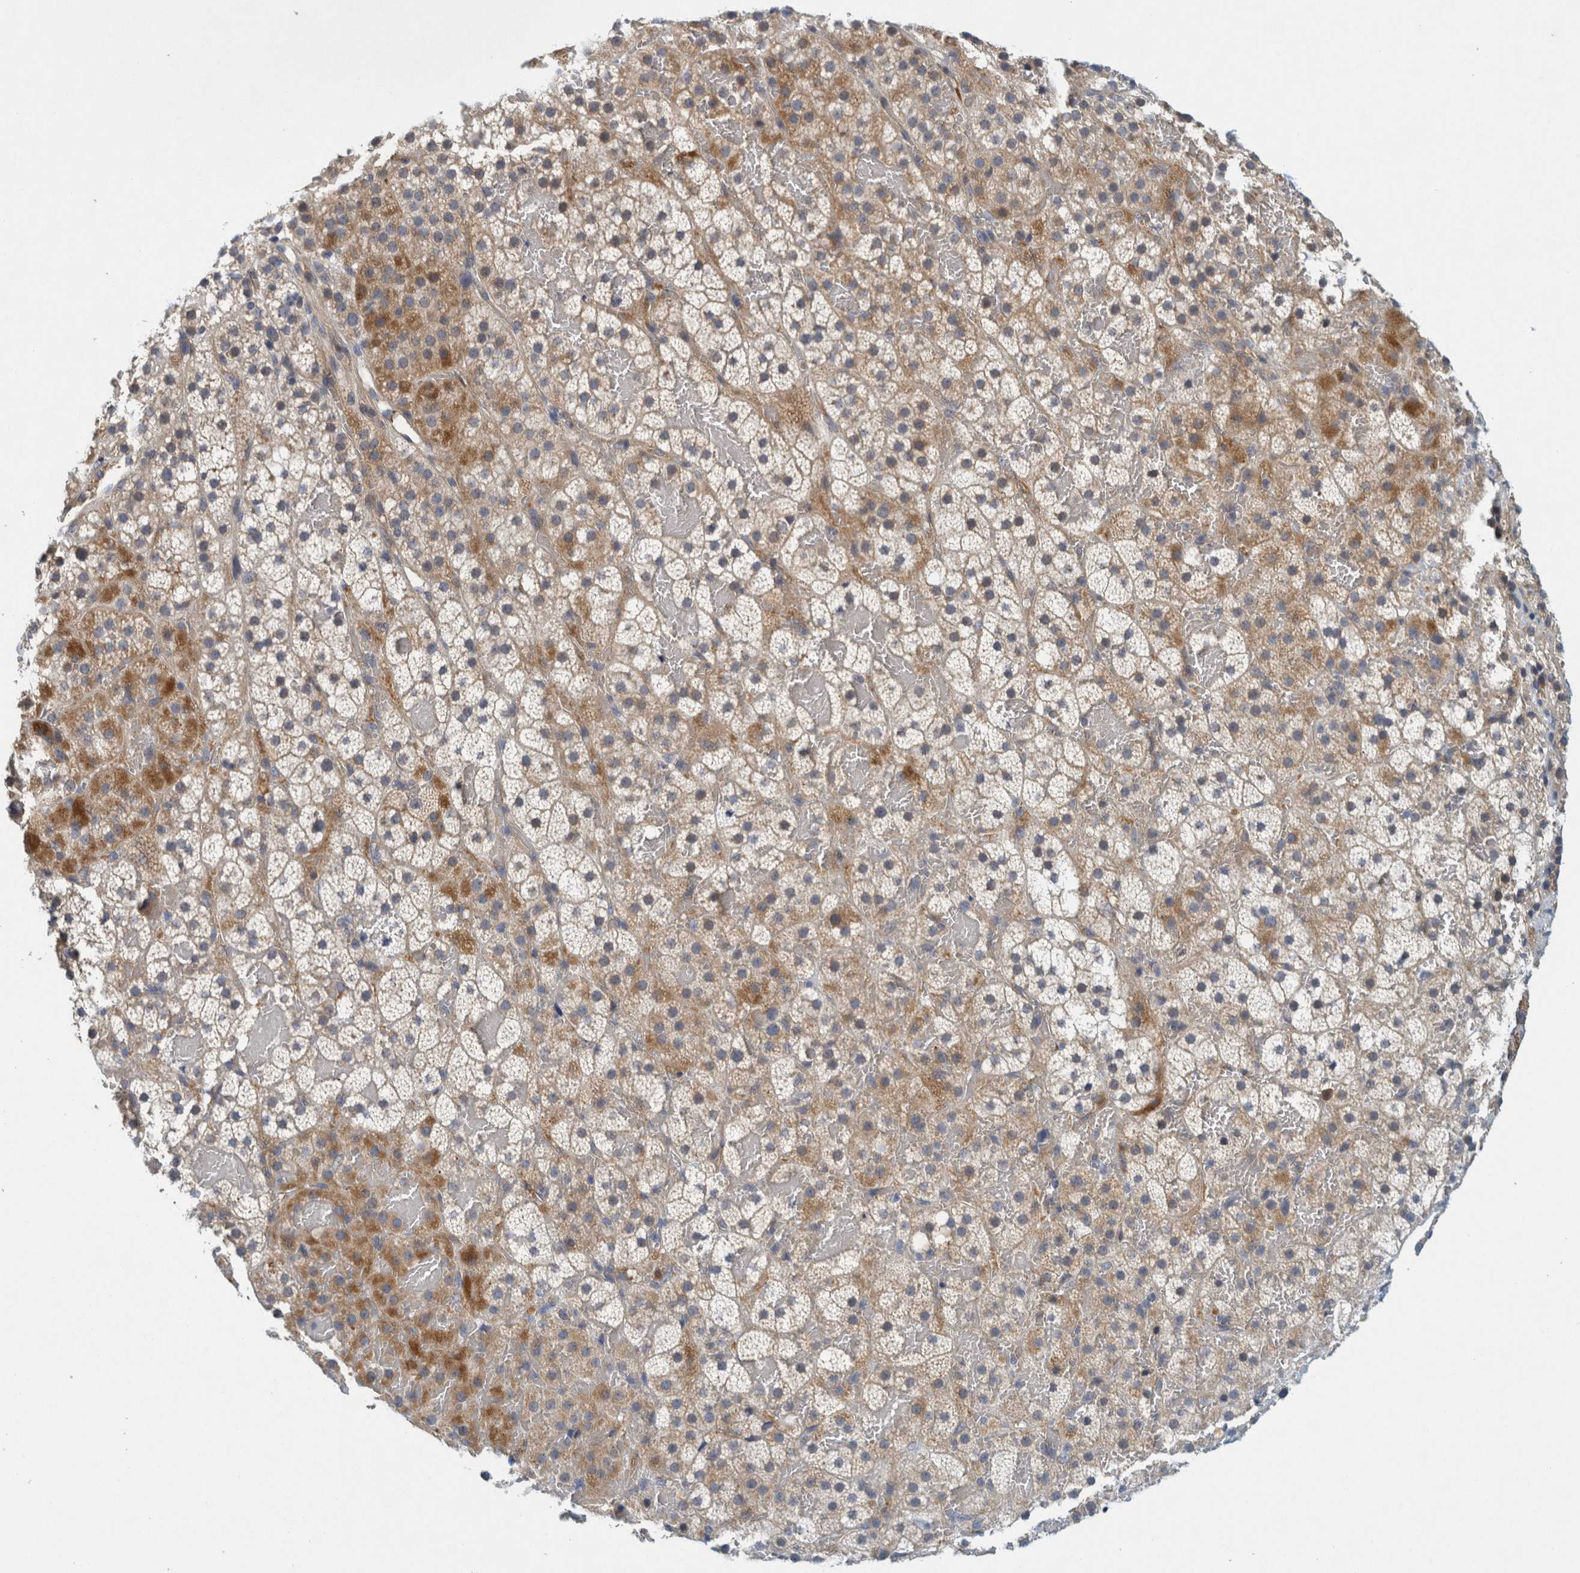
{"staining": {"intensity": "moderate", "quantity": "<25%", "location": "cytoplasmic/membranous"}, "tissue": "adrenal gland", "cell_type": "Glandular cells", "image_type": "normal", "snomed": [{"axis": "morphology", "description": "Normal tissue, NOS"}, {"axis": "topography", "description": "Adrenal gland"}], "caption": "Immunohistochemical staining of benign human adrenal gland displays low levels of moderate cytoplasmic/membranous staining in about <25% of glandular cells.", "gene": "ZNF324B", "patient": {"sex": "female", "age": 59}}